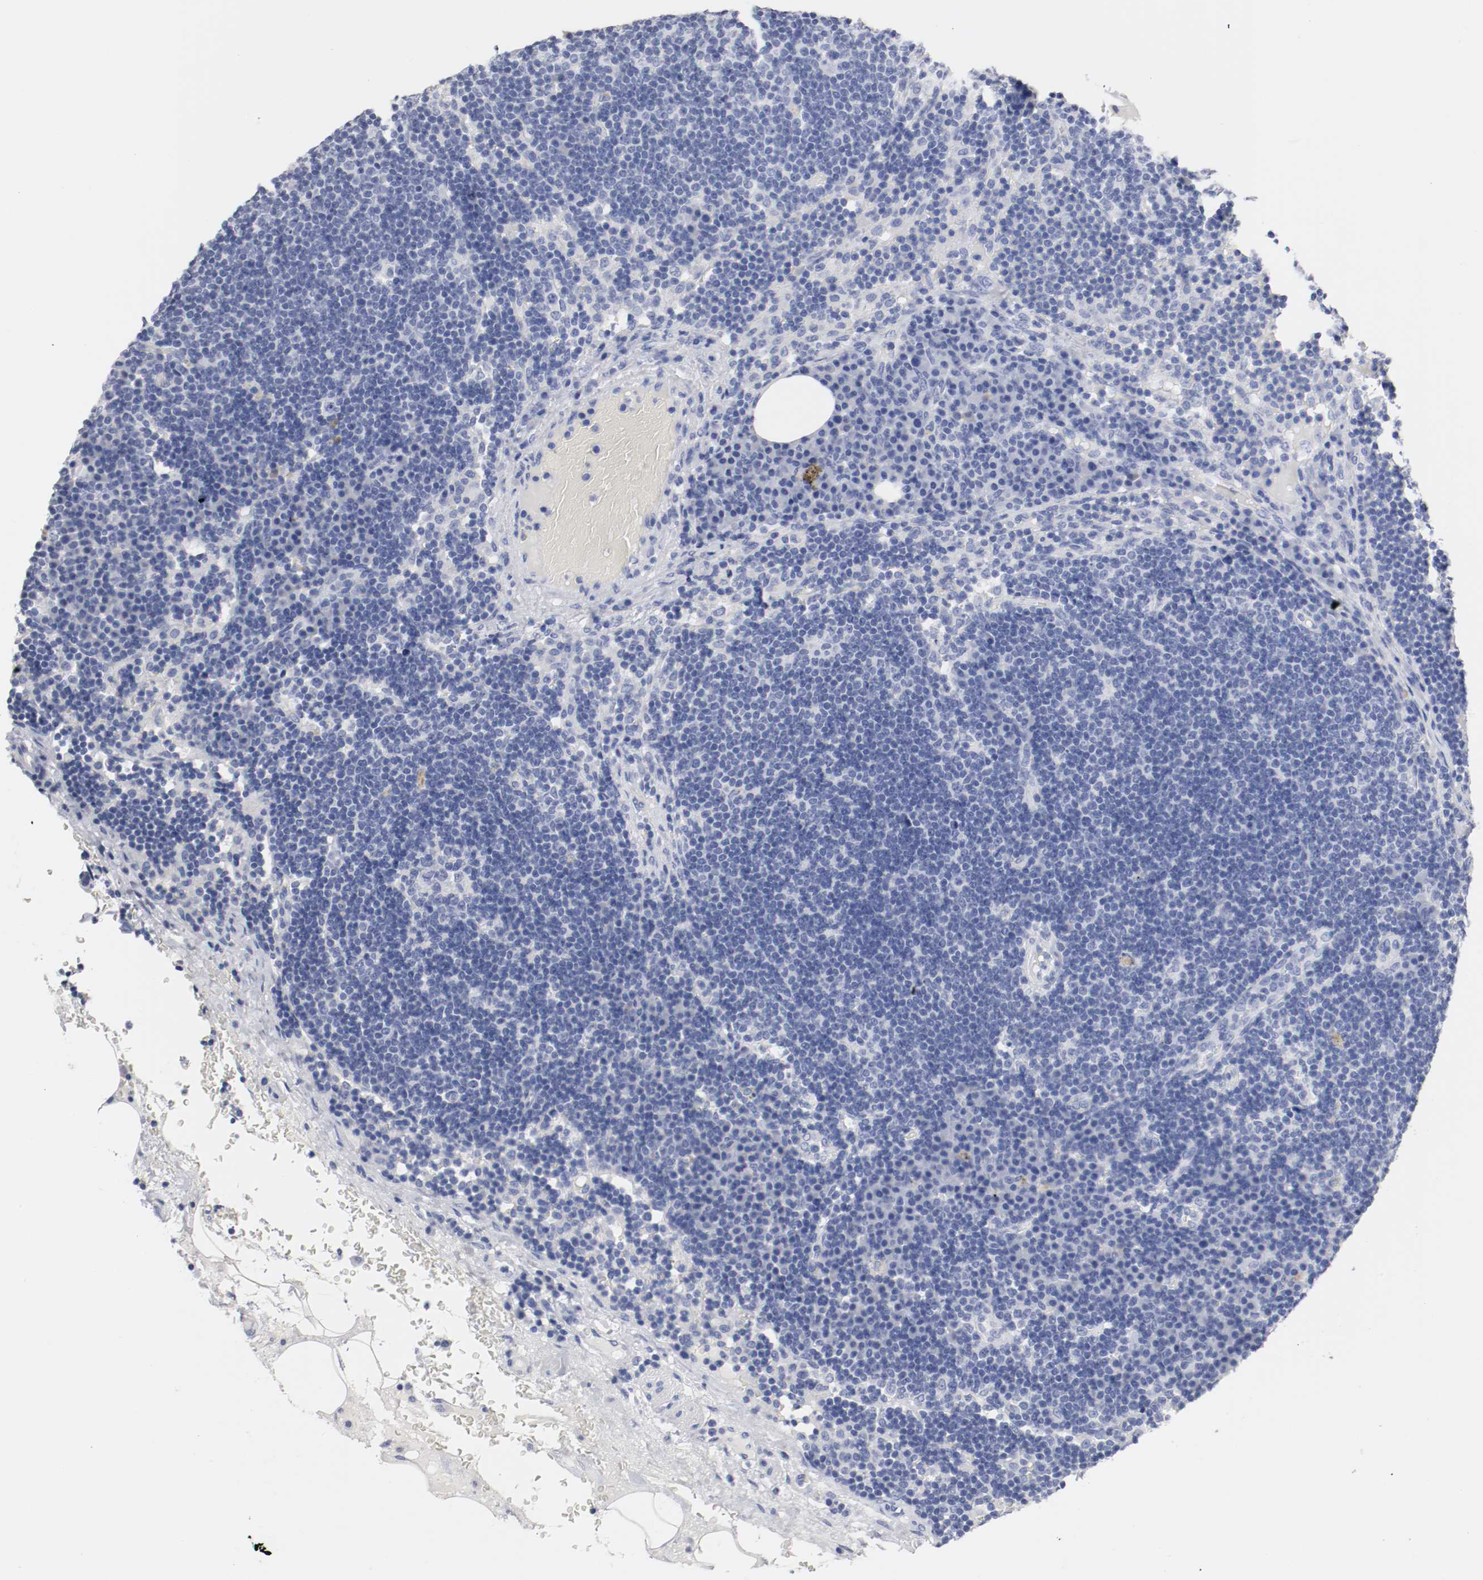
{"staining": {"intensity": "negative", "quantity": "none", "location": "none"}, "tissue": "lymph node", "cell_type": "Germinal center cells", "image_type": "normal", "snomed": [{"axis": "morphology", "description": "Normal tissue, NOS"}, {"axis": "morphology", "description": "Squamous cell carcinoma, metastatic, NOS"}, {"axis": "topography", "description": "Lymph node"}], "caption": "A high-resolution photomicrograph shows immunohistochemistry staining of benign lymph node, which exhibits no significant positivity in germinal center cells. (IHC, brightfield microscopy, high magnification).", "gene": "GAD1", "patient": {"sex": "female", "age": 53}}